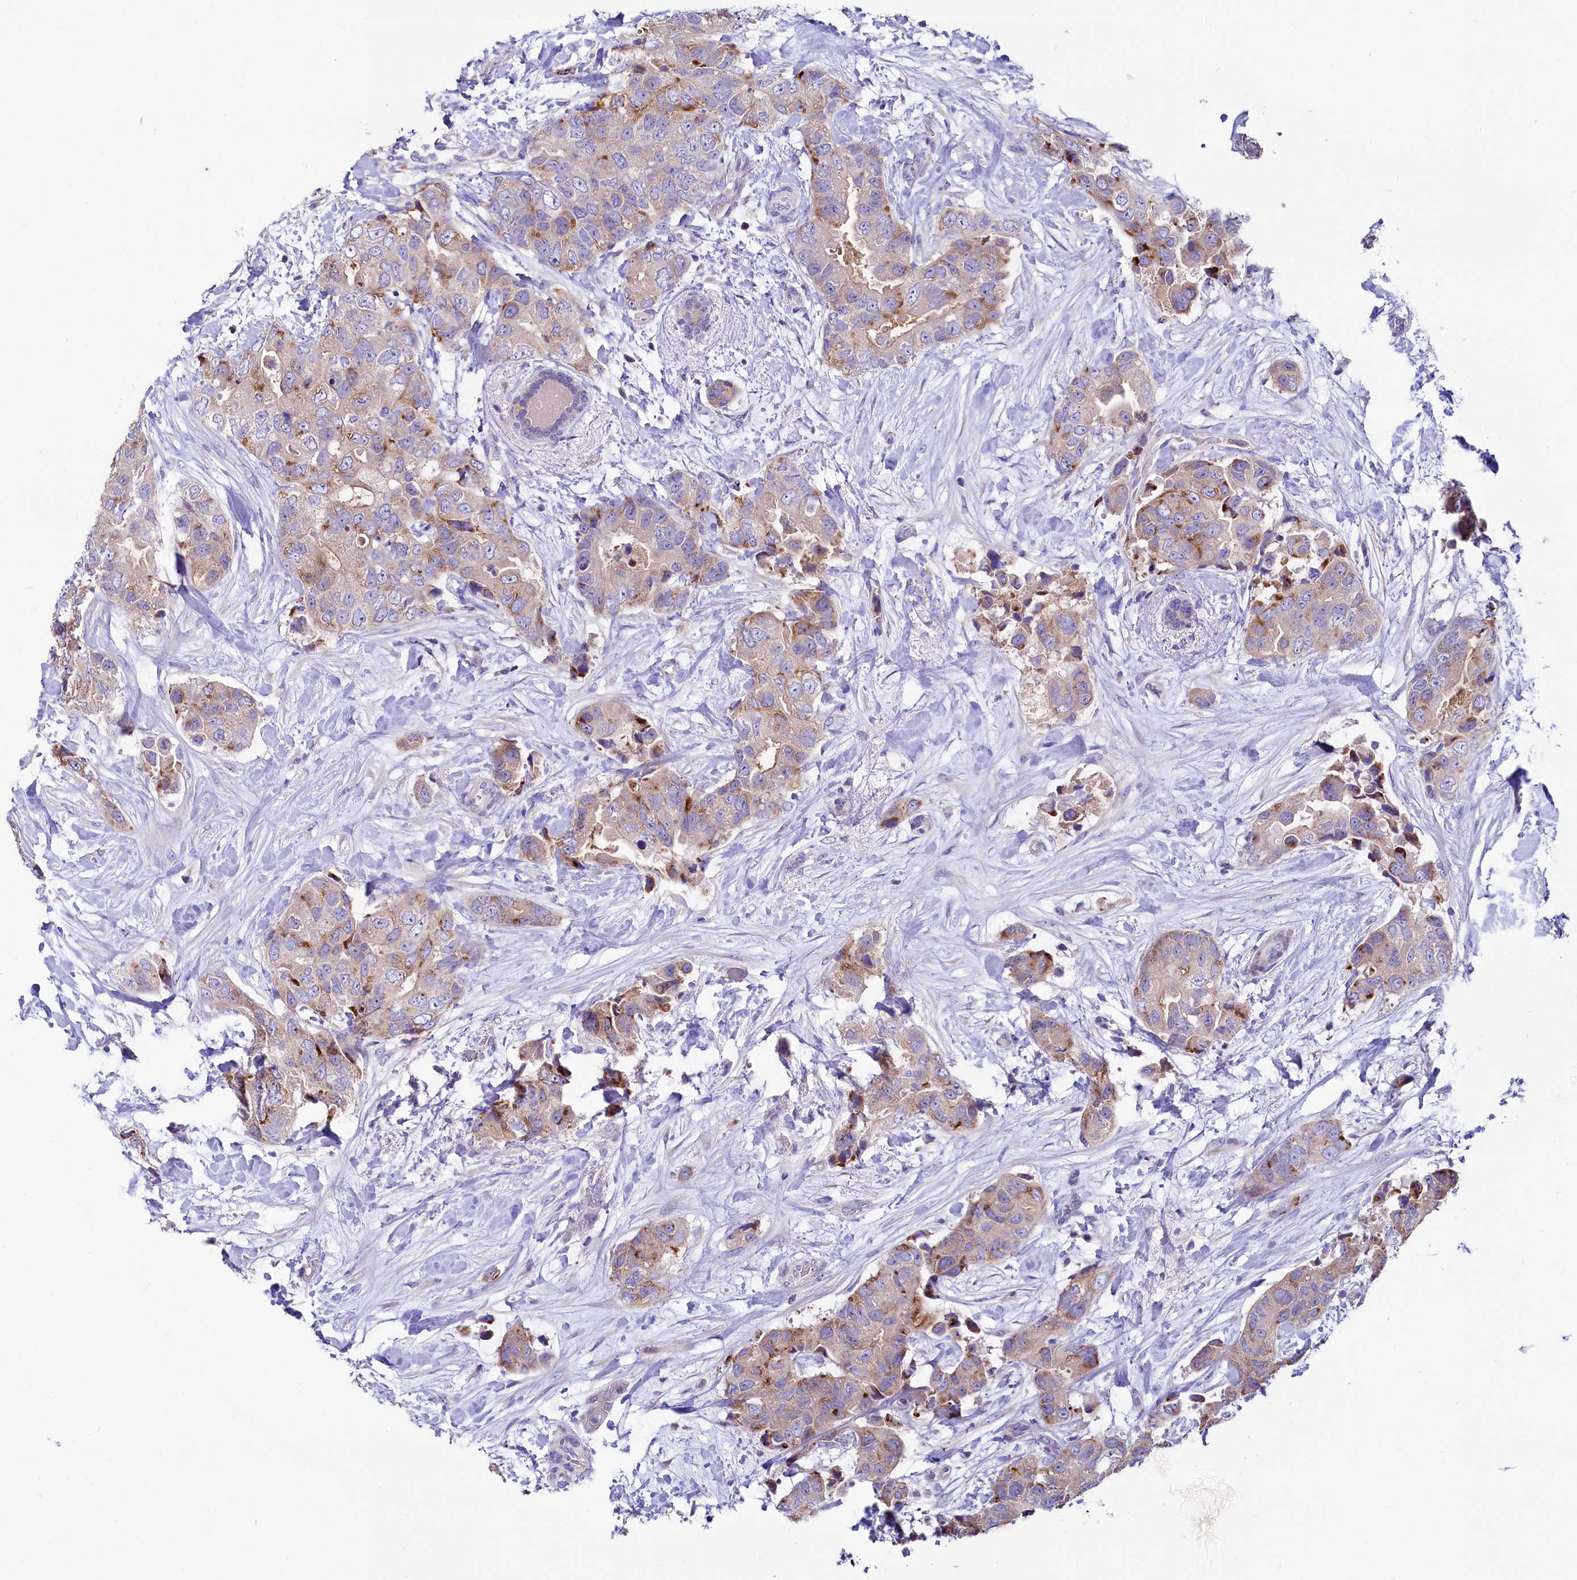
{"staining": {"intensity": "moderate", "quantity": "<25%", "location": "cytoplasmic/membranous"}, "tissue": "breast cancer", "cell_type": "Tumor cells", "image_type": "cancer", "snomed": [{"axis": "morphology", "description": "Duct carcinoma"}, {"axis": "topography", "description": "Breast"}], "caption": "Immunohistochemical staining of human intraductal carcinoma (breast) exhibits moderate cytoplasmic/membranous protein positivity in approximately <25% of tumor cells.", "gene": "ABHD5", "patient": {"sex": "female", "age": 62}}